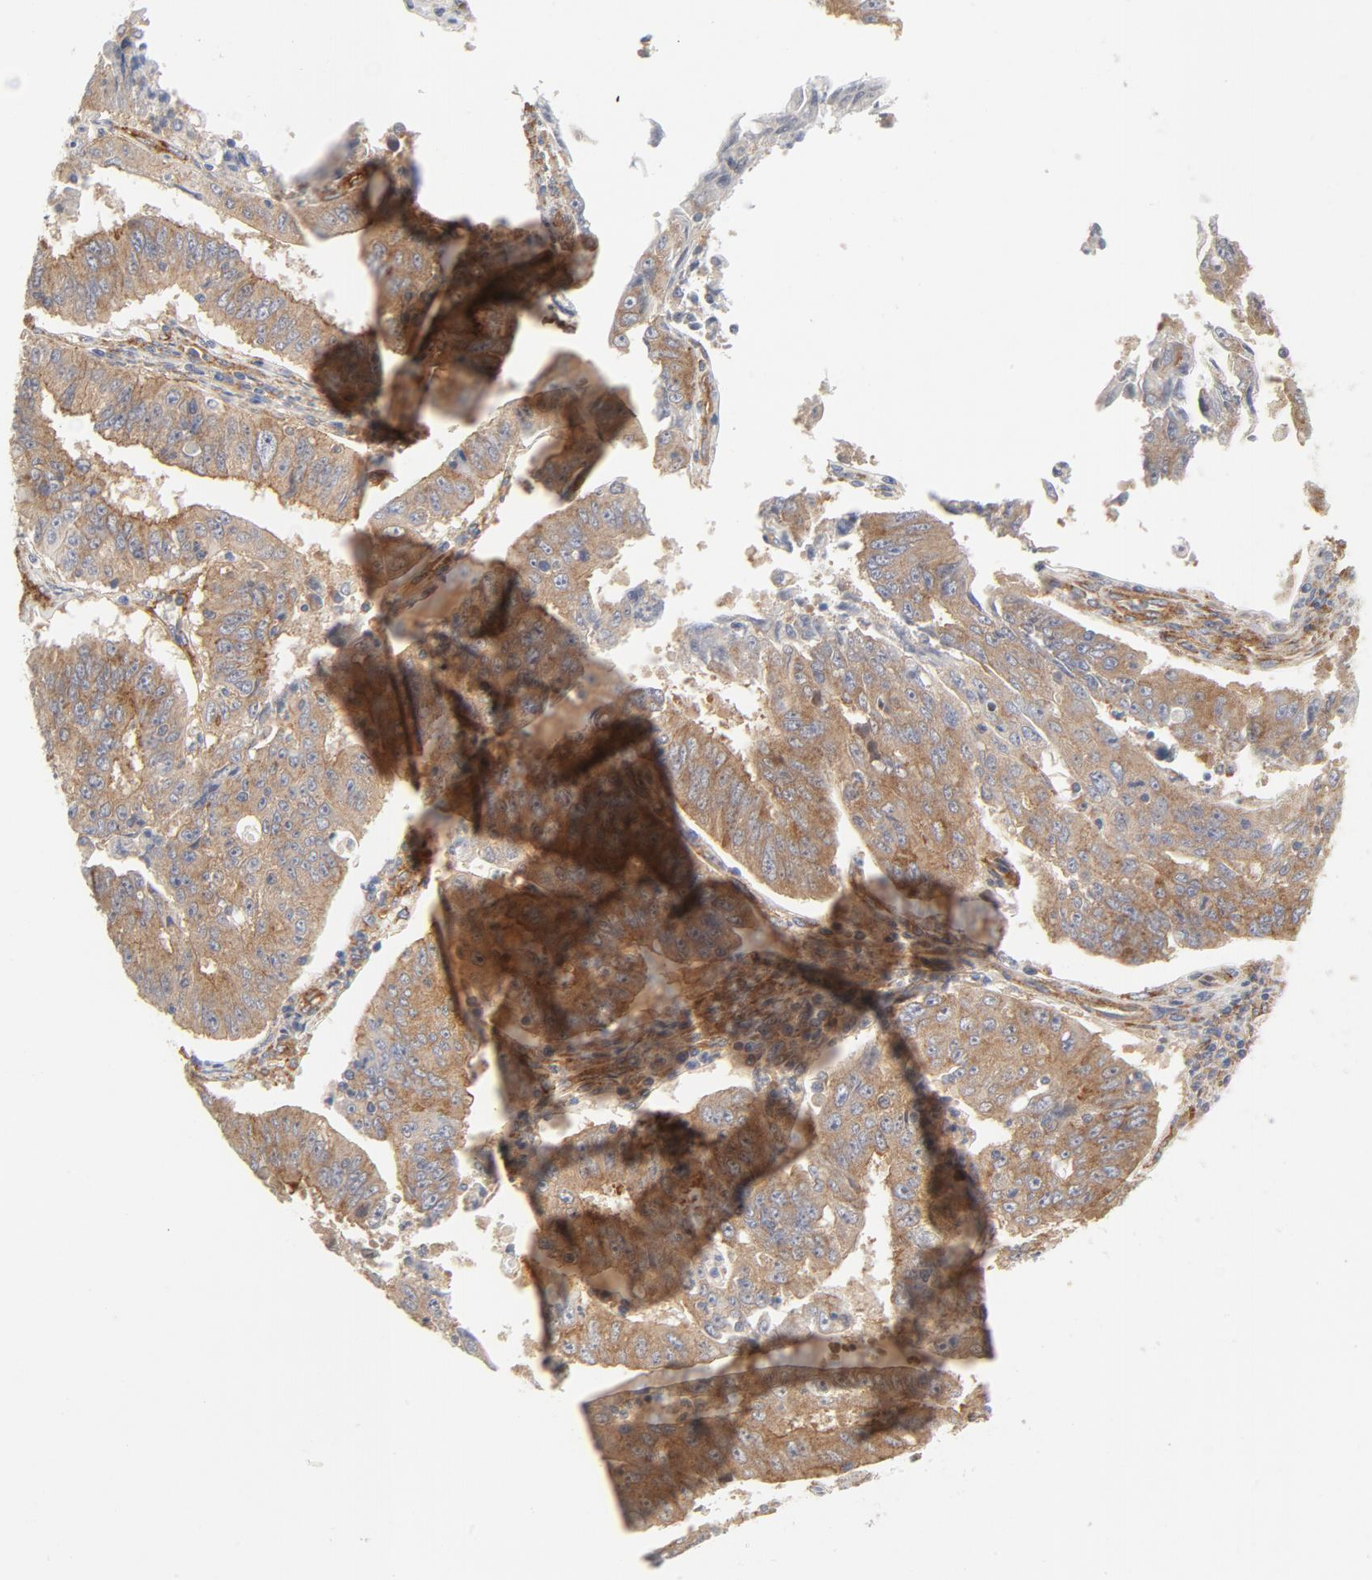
{"staining": {"intensity": "moderate", "quantity": ">75%", "location": "cytoplasmic/membranous"}, "tissue": "endometrial cancer", "cell_type": "Tumor cells", "image_type": "cancer", "snomed": [{"axis": "morphology", "description": "Adenocarcinoma, NOS"}, {"axis": "topography", "description": "Endometrium"}], "caption": "The photomicrograph exhibits immunohistochemical staining of endometrial cancer (adenocarcinoma). There is moderate cytoplasmic/membranous staining is seen in about >75% of tumor cells. The staining was performed using DAB (3,3'-diaminobenzidine) to visualize the protein expression in brown, while the nuclei were stained in blue with hematoxylin (Magnification: 20x).", "gene": "AP2A1", "patient": {"sex": "female", "age": 42}}